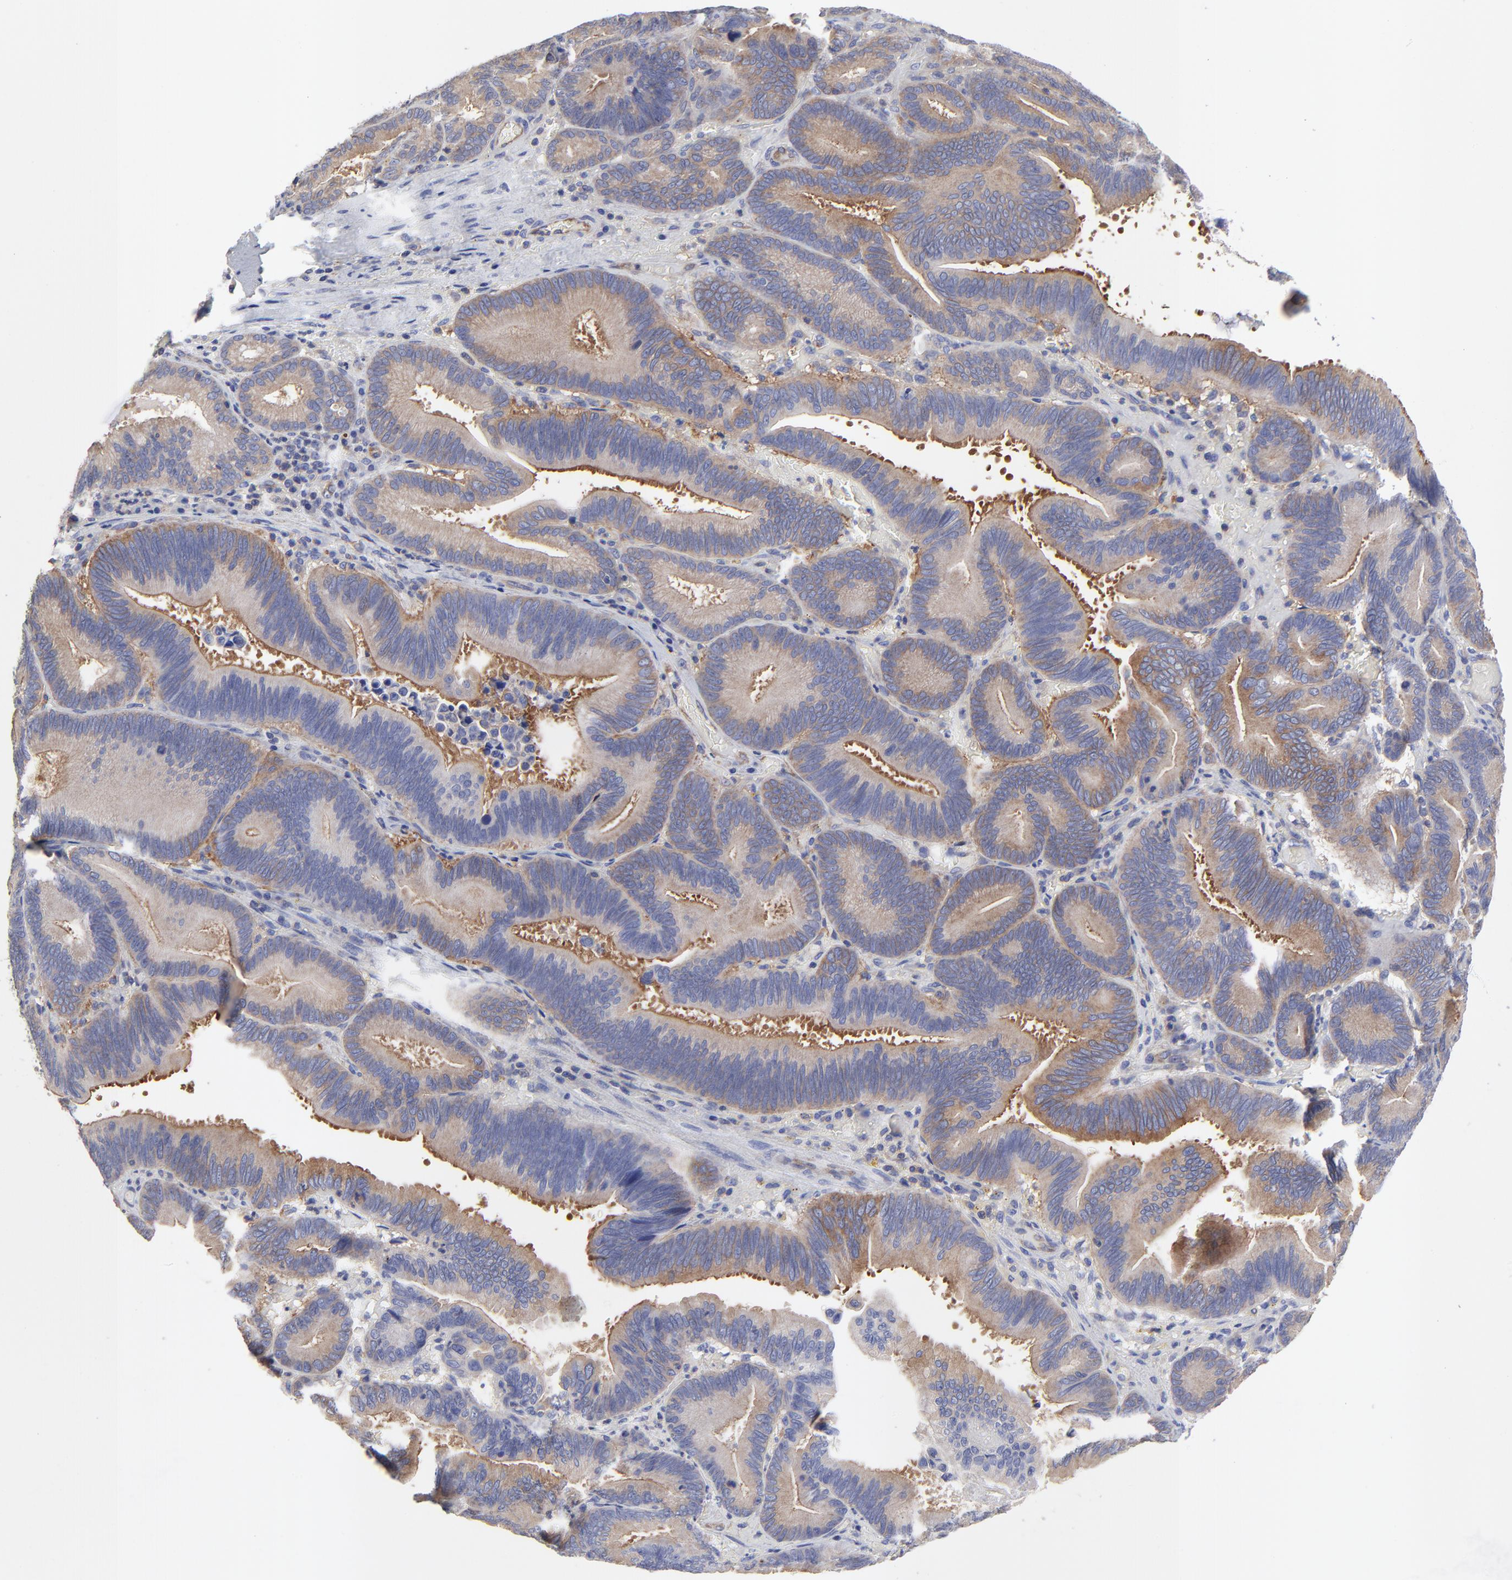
{"staining": {"intensity": "moderate", "quantity": ">75%", "location": "cytoplasmic/membranous"}, "tissue": "pancreatic cancer", "cell_type": "Tumor cells", "image_type": "cancer", "snomed": [{"axis": "morphology", "description": "Adenocarcinoma, NOS"}, {"axis": "topography", "description": "Pancreas"}], "caption": "This image reveals immunohistochemistry (IHC) staining of human adenocarcinoma (pancreatic), with medium moderate cytoplasmic/membranous positivity in about >75% of tumor cells.", "gene": "SULF2", "patient": {"sex": "male", "age": 82}}